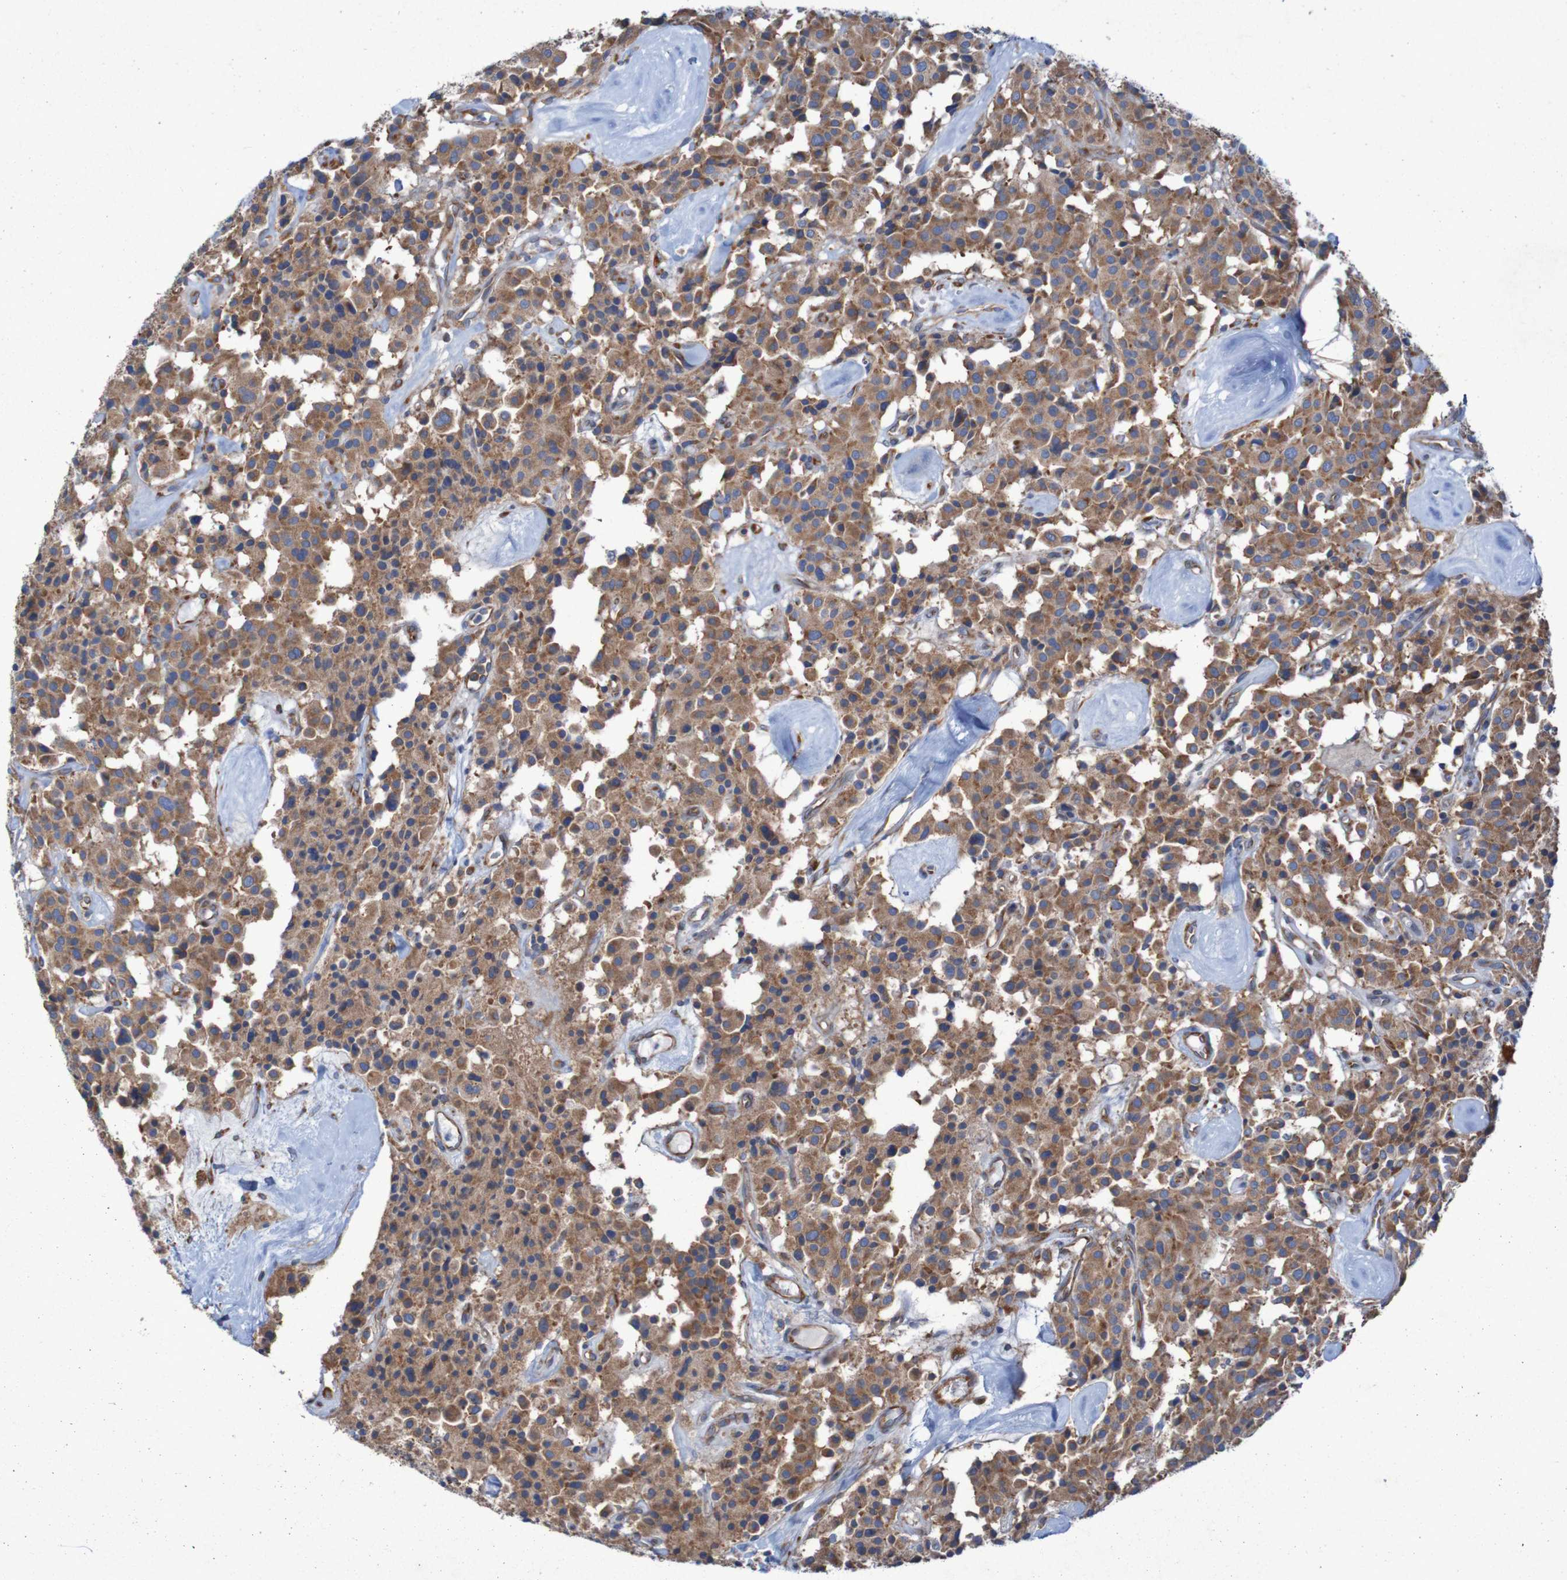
{"staining": {"intensity": "moderate", "quantity": ">75%", "location": "cytoplasmic/membranous"}, "tissue": "carcinoid", "cell_type": "Tumor cells", "image_type": "cancer", "snomed": [{"axis": "morphology", "description": "Carcinoid, malignant, NOS"}, {"axis": "topography", "description": "Lung"}], "caption": "IHC micrograph of human carcinoid stained for a protein (brown), which shows medium levels of moderate cytoplasmic/membranous positivity in about >75% of tumor cells.", "gene": "RPL10", "patient": {"sex": "male", "age": 30}}